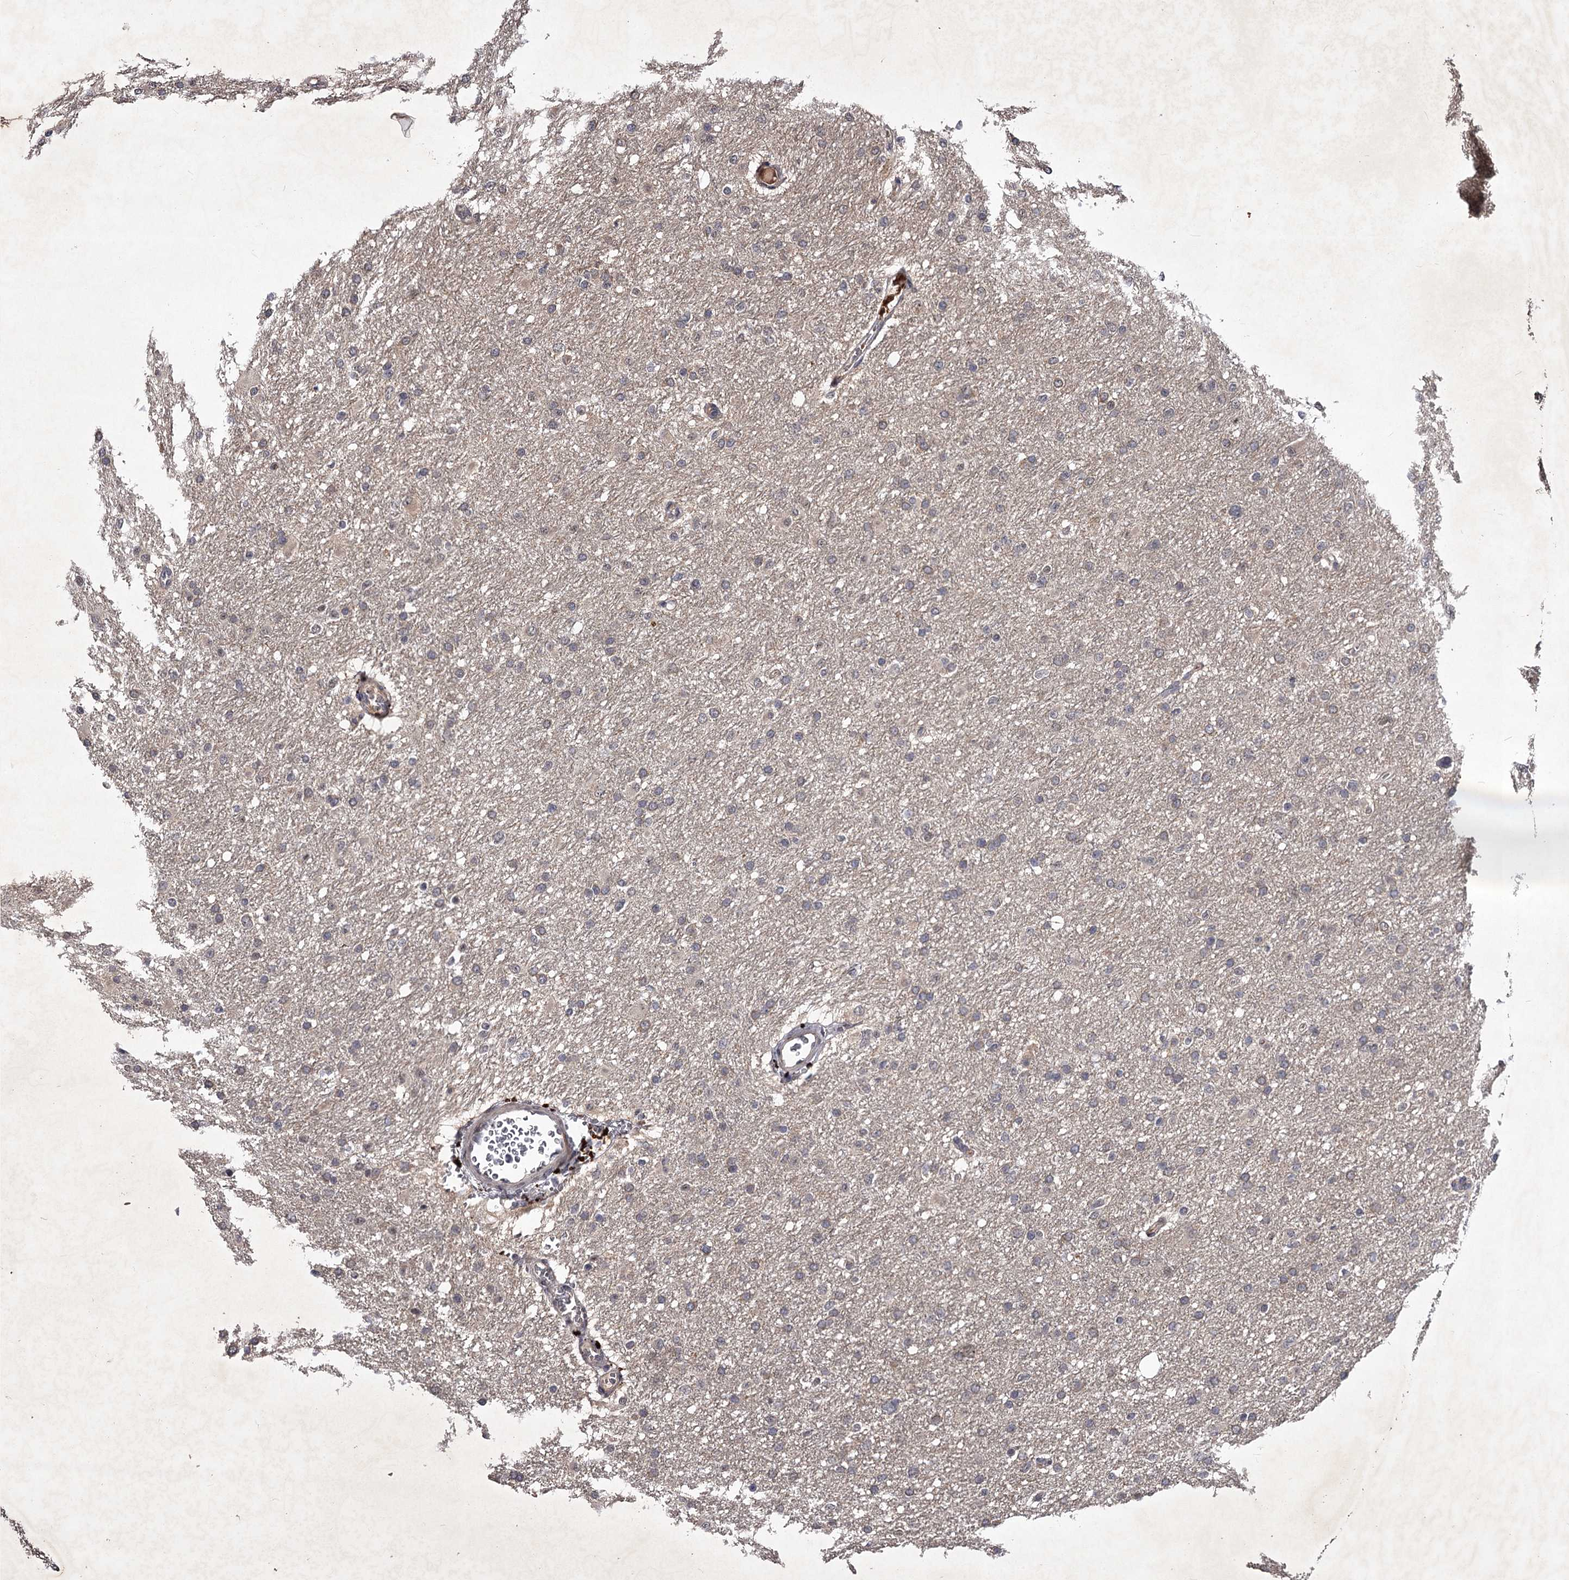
{"staining": {"intensity": "negative", "quantity": "none", "location": "none"}, "tissue": "glioma", "cell_type": "Tumor cells", "image_type": "cancer", "snomed": [{"axis": "morphology", "description": "Glioma, malignant, High grade"}, {"axis": "topography", "description": "Cerebral cortex"}], "caption": "The immunohistochemistry photomicrograph has no significant expression in tumor cells of malignant high-grade glioma tissue.", "gene": "RNF44", "patient": {"sex": "female", "age": 36}}